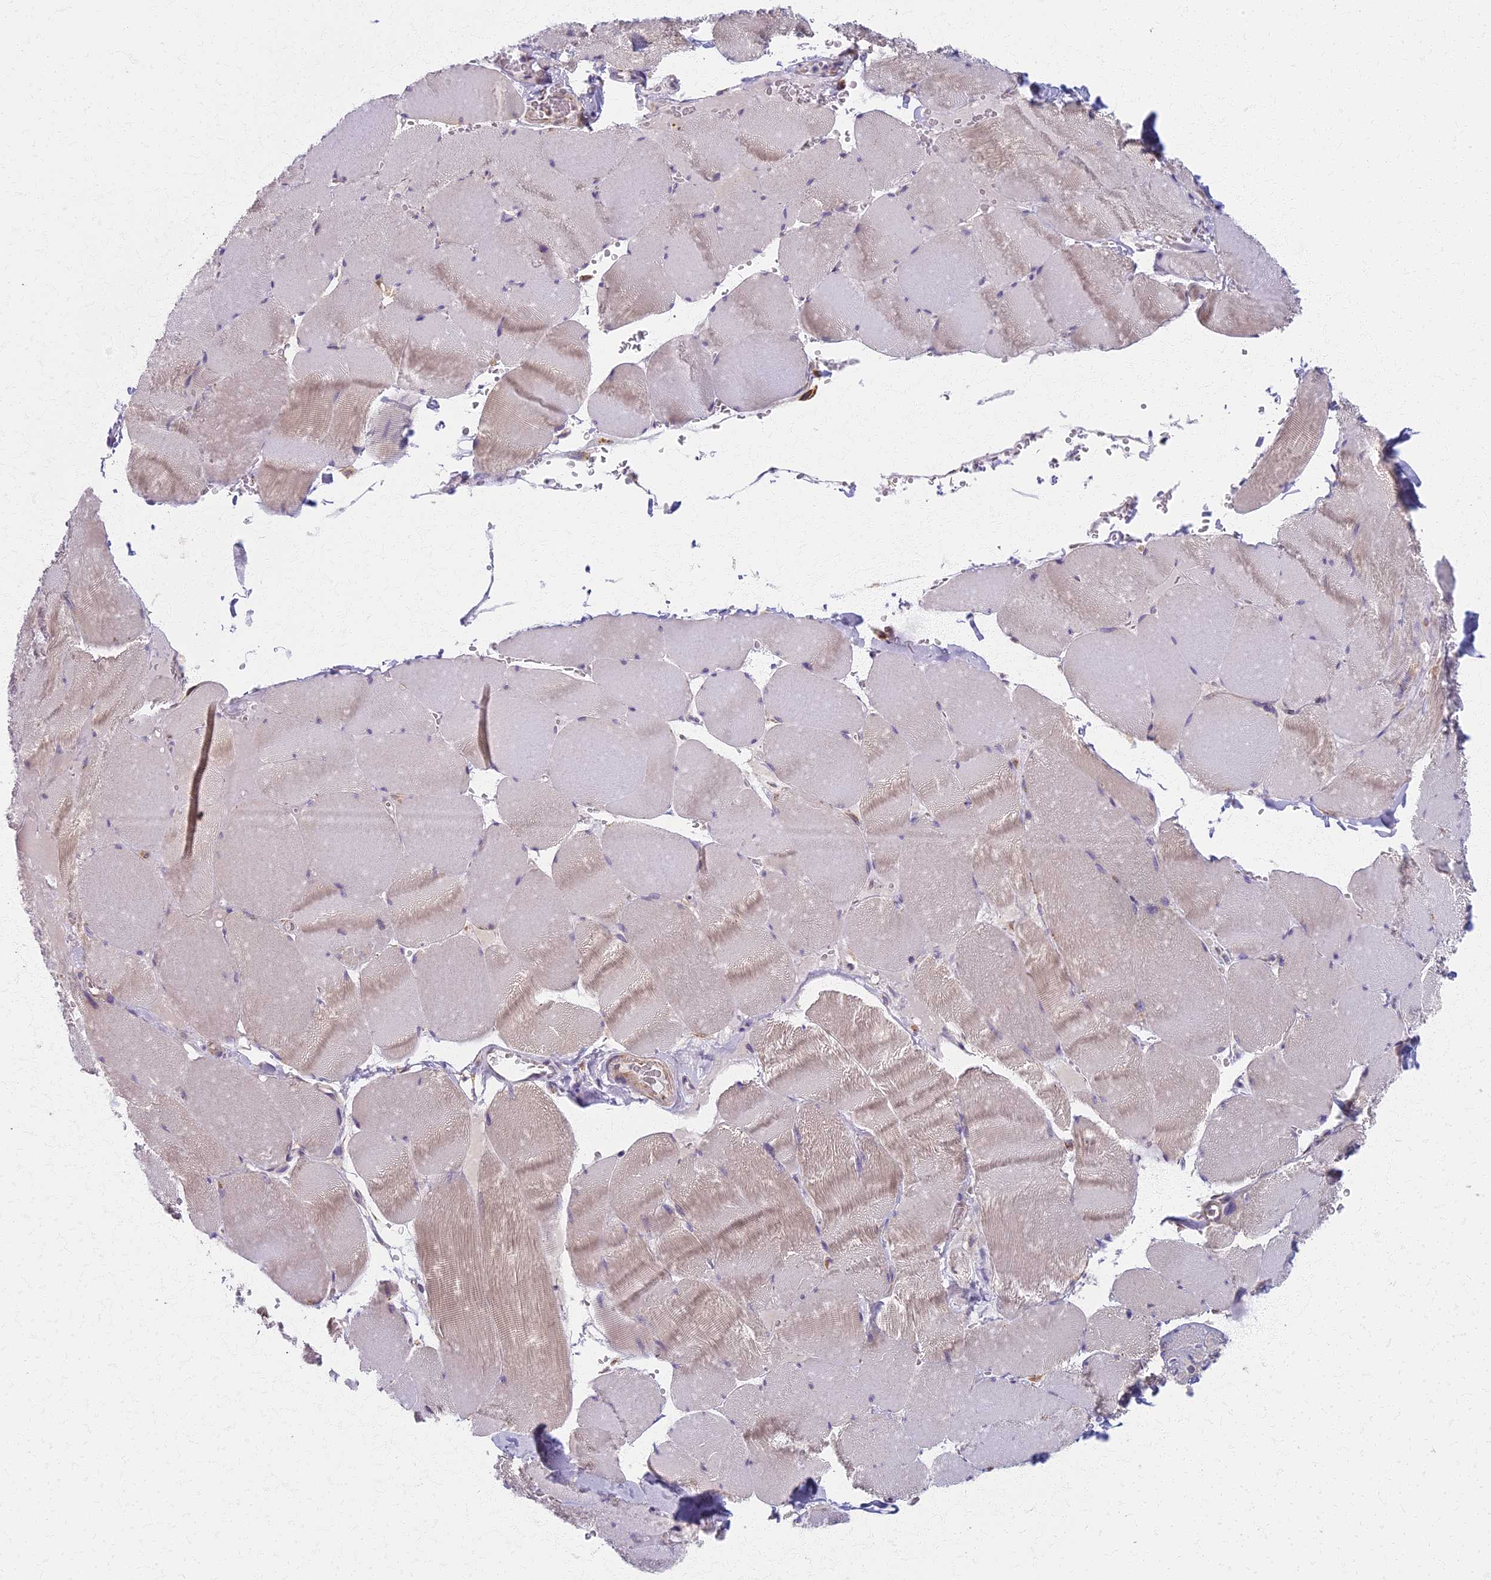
{"staining": {"intensity": "weak", "quantity": "25%-75%", "location": "cytoplasmic/membranous"}, "tissue": "skeletal muscle", "cell_type": "Myocytes", "image_type": "normal", "snomed": [{"axis": "morphology", "description": "Normal tissue, NOS"}, {"axis": "topography", "description": "Skeletal muscle"}, {"axis": "topography", "description": "Head-Neck"}], "caption": "Weak cytoplasmic/membranous expression for a protein is seen in approximately 25%-75% of myocytes of benign skeletal muscle using immunohistochemistry (IHC).", "gene": "MRPS25", "patient": {"sex": "male", "age": 66}}